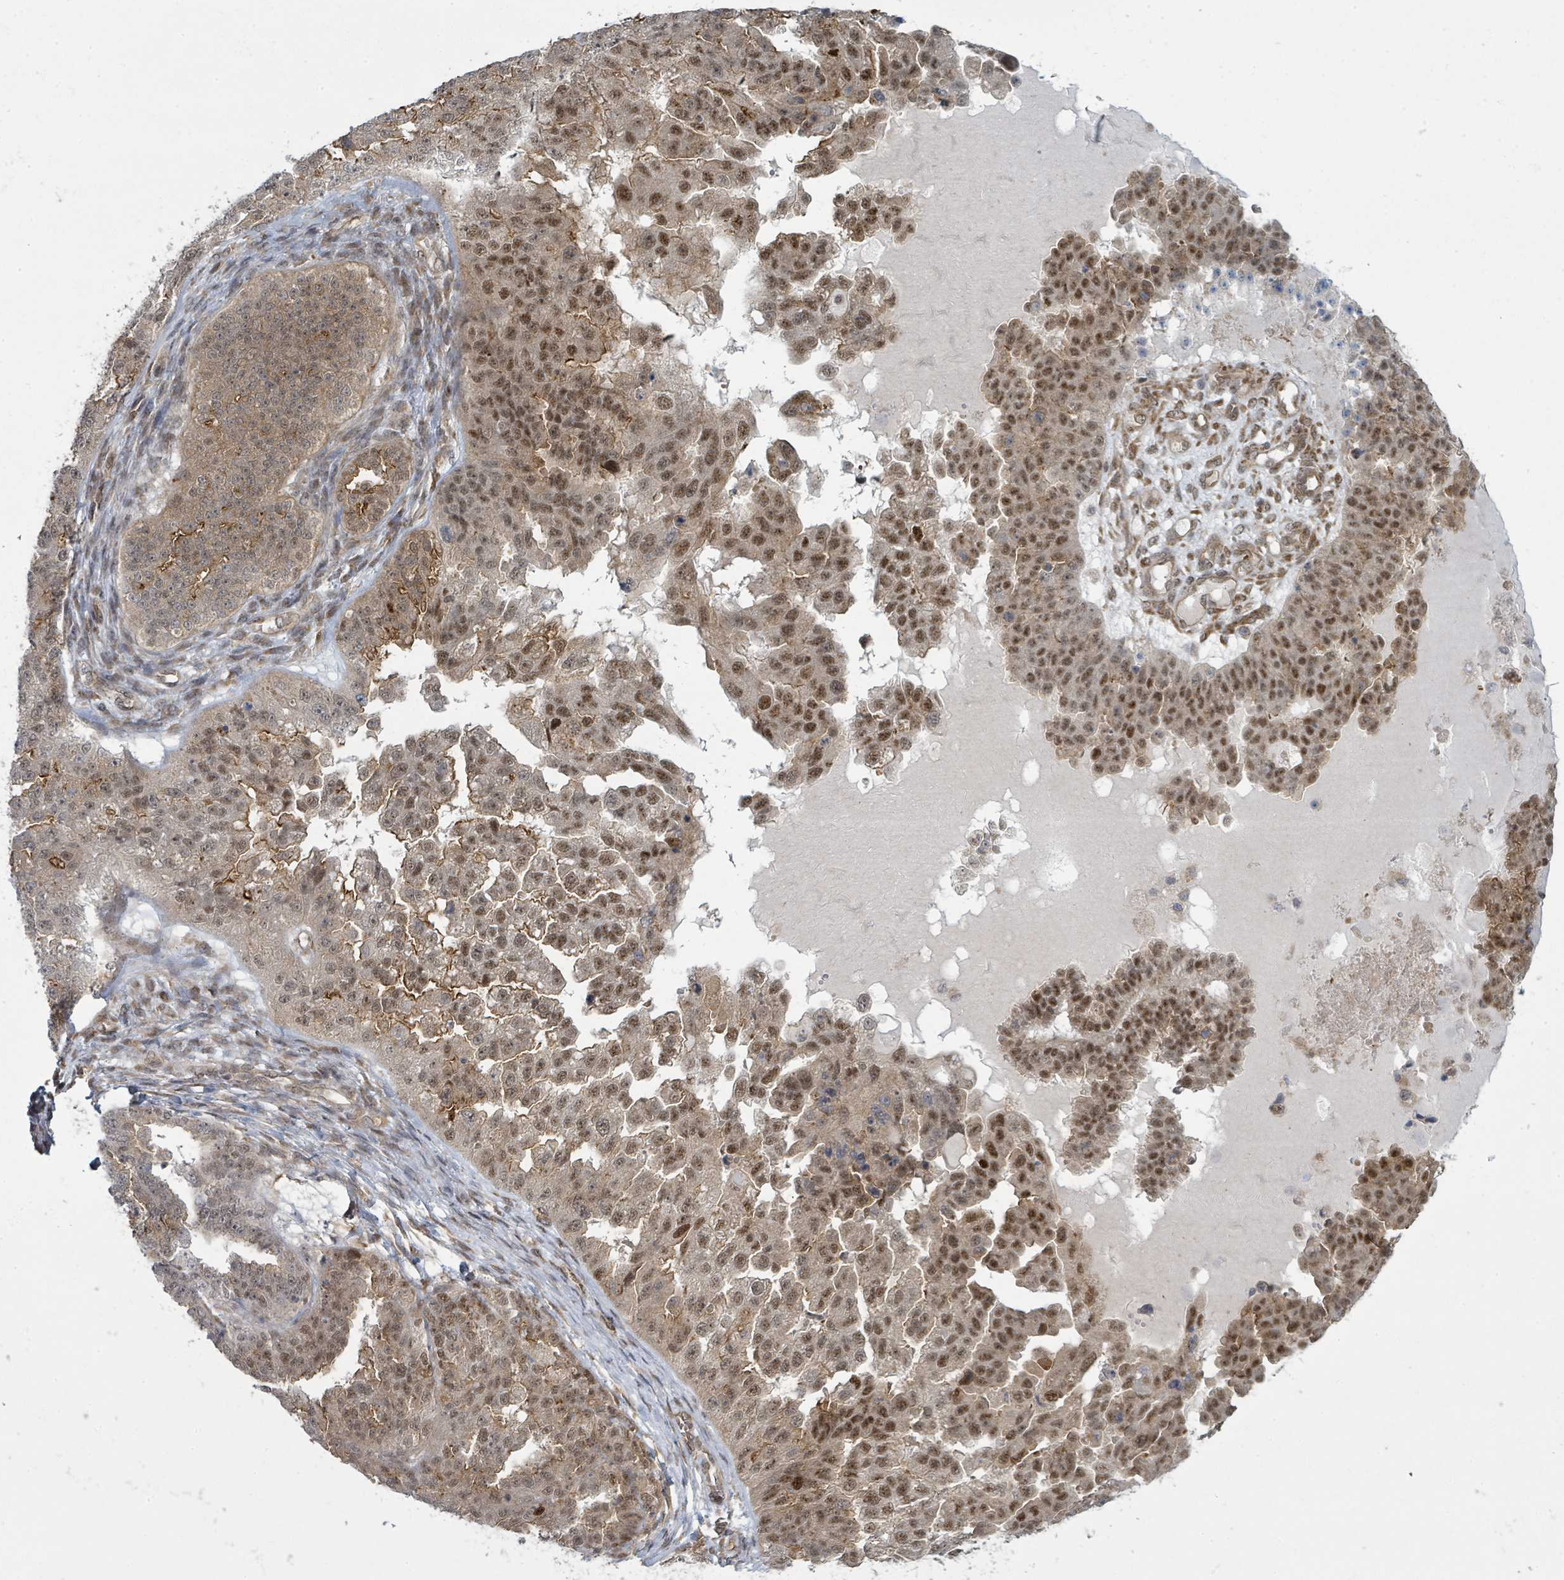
{"staining": {"intensity": "moderate", "quantity": "25%-75%", "location": "cytoplasmic/membranous"}, "tissue": "ovarian cancer", "cell_type": "Tumor cells", "image_type": "cancer", "snomed": [{"axis": "morphology", "description": "Cystadenocarcinoma, serous, NOS"}, {"axis": "topography", "description": "Ovary"}], "caption": "Immunohistochemistry (IHC) of human ovarian cancer exhibits medium levels of moderate cytoplasmic/membranous expression in approximately 25%-75% of tumor cells. The protein of interest is shown in brown color, while the nuclei are stained blue.", "gene": "PSMG2", "patient": {"sex": "female", "age": 58}}